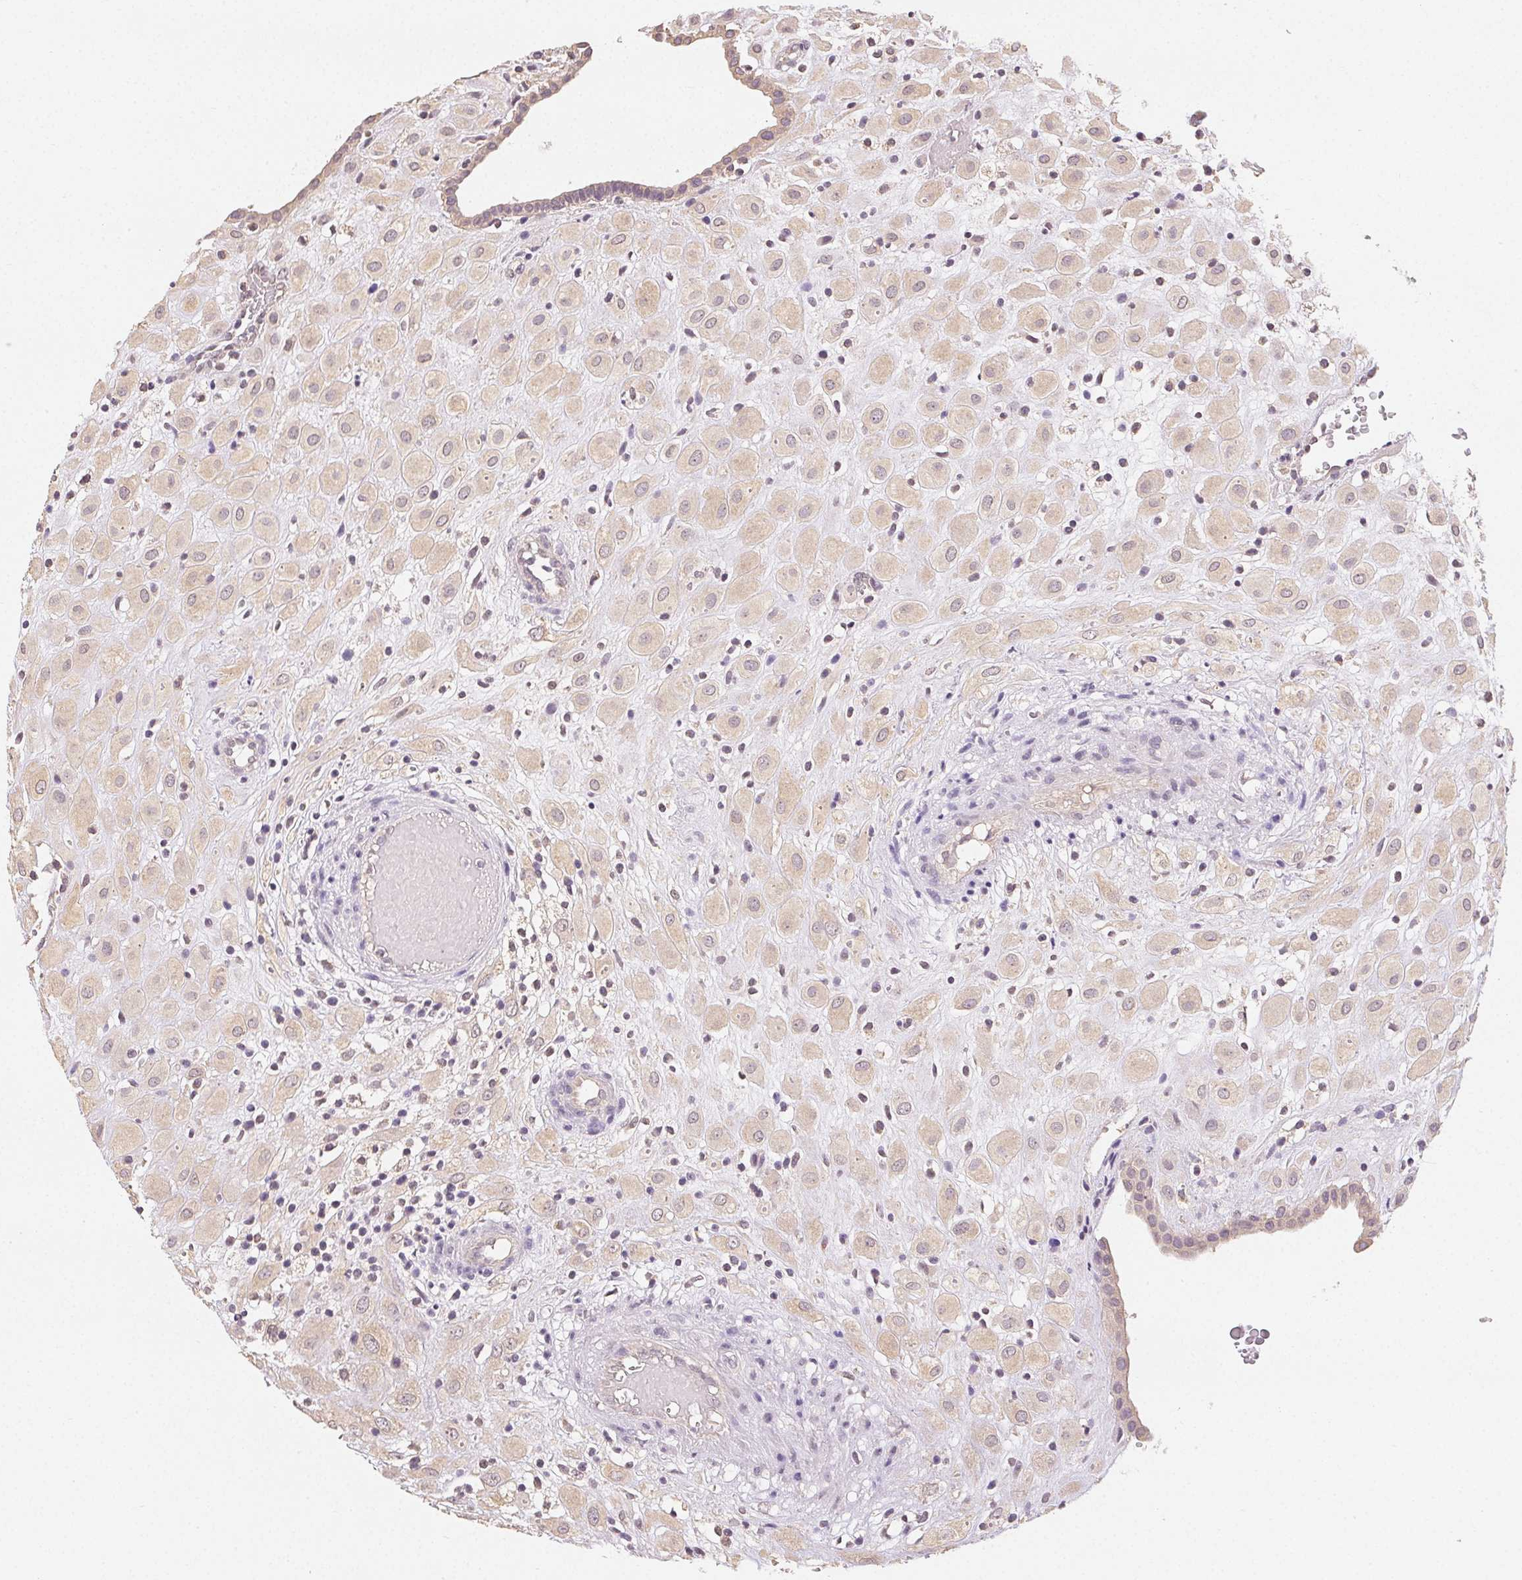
{"staining": {"intensity": "weak", "quantity": ">75%", "location": "cytoplasmic/membranous"}, "tissue": "placenta", "cell_type": "Decidual cells", "image_type": "normal", "snomed": [{"axis": "morphology", "description": "Normal tissue, NOS"}, {"axis": "topography", "description": "Placenta"}], "caption": "Placenta stained for a protein (brown) displays weak cytoplasmic/membranous positive positivity in about >75% of decidual cells.", "gene": "SEZ6L2", "patient": {"sex": "female", "age": 24}}